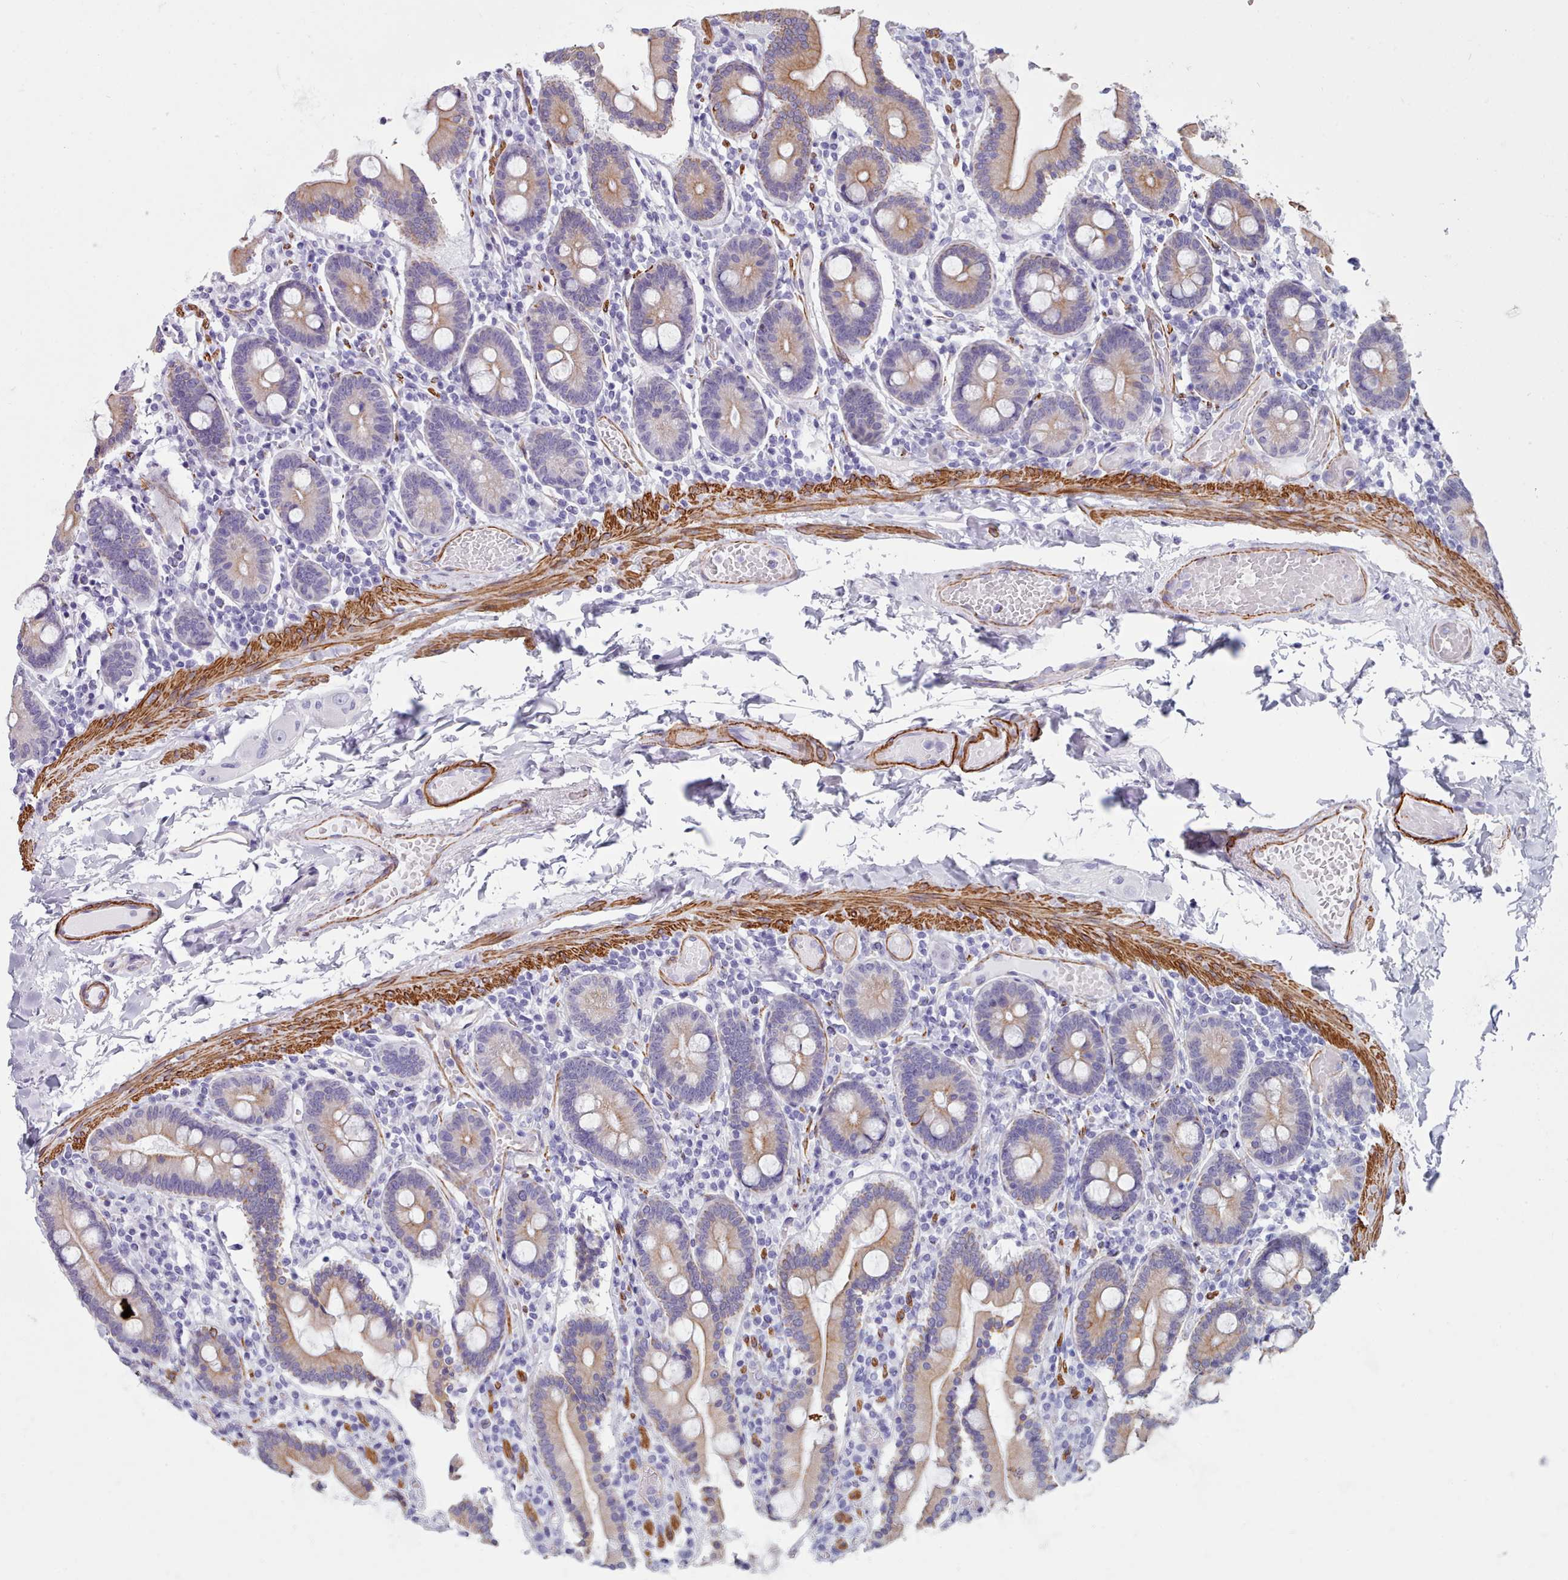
{"staining": {"intensity": "moderate", "quantity": "<25%", "location": "cytoplasmic/membranous"}, "tissue": "duodenum", "cell_type": "Glandular cells", "image_type": "normal", "snomed": [{"axis": "morphology", "description": "Normal tissue, NOS"}, {"axis": "topography", "description": "Duodenum"}], "caption": "Brown immunohistochemical staining in unremarkable duodenum demonstrates moderate cytoplasmic/membranous staining in approximately <25% of glandular cells. Using DAB (3,3'-diaminobenzidine) (brown) and hematoxylin (blue) stains, captured at high magnification using brightfield microscopy.", "gene": "FPGS", "patient": {"sex": "male", "age": 55}}